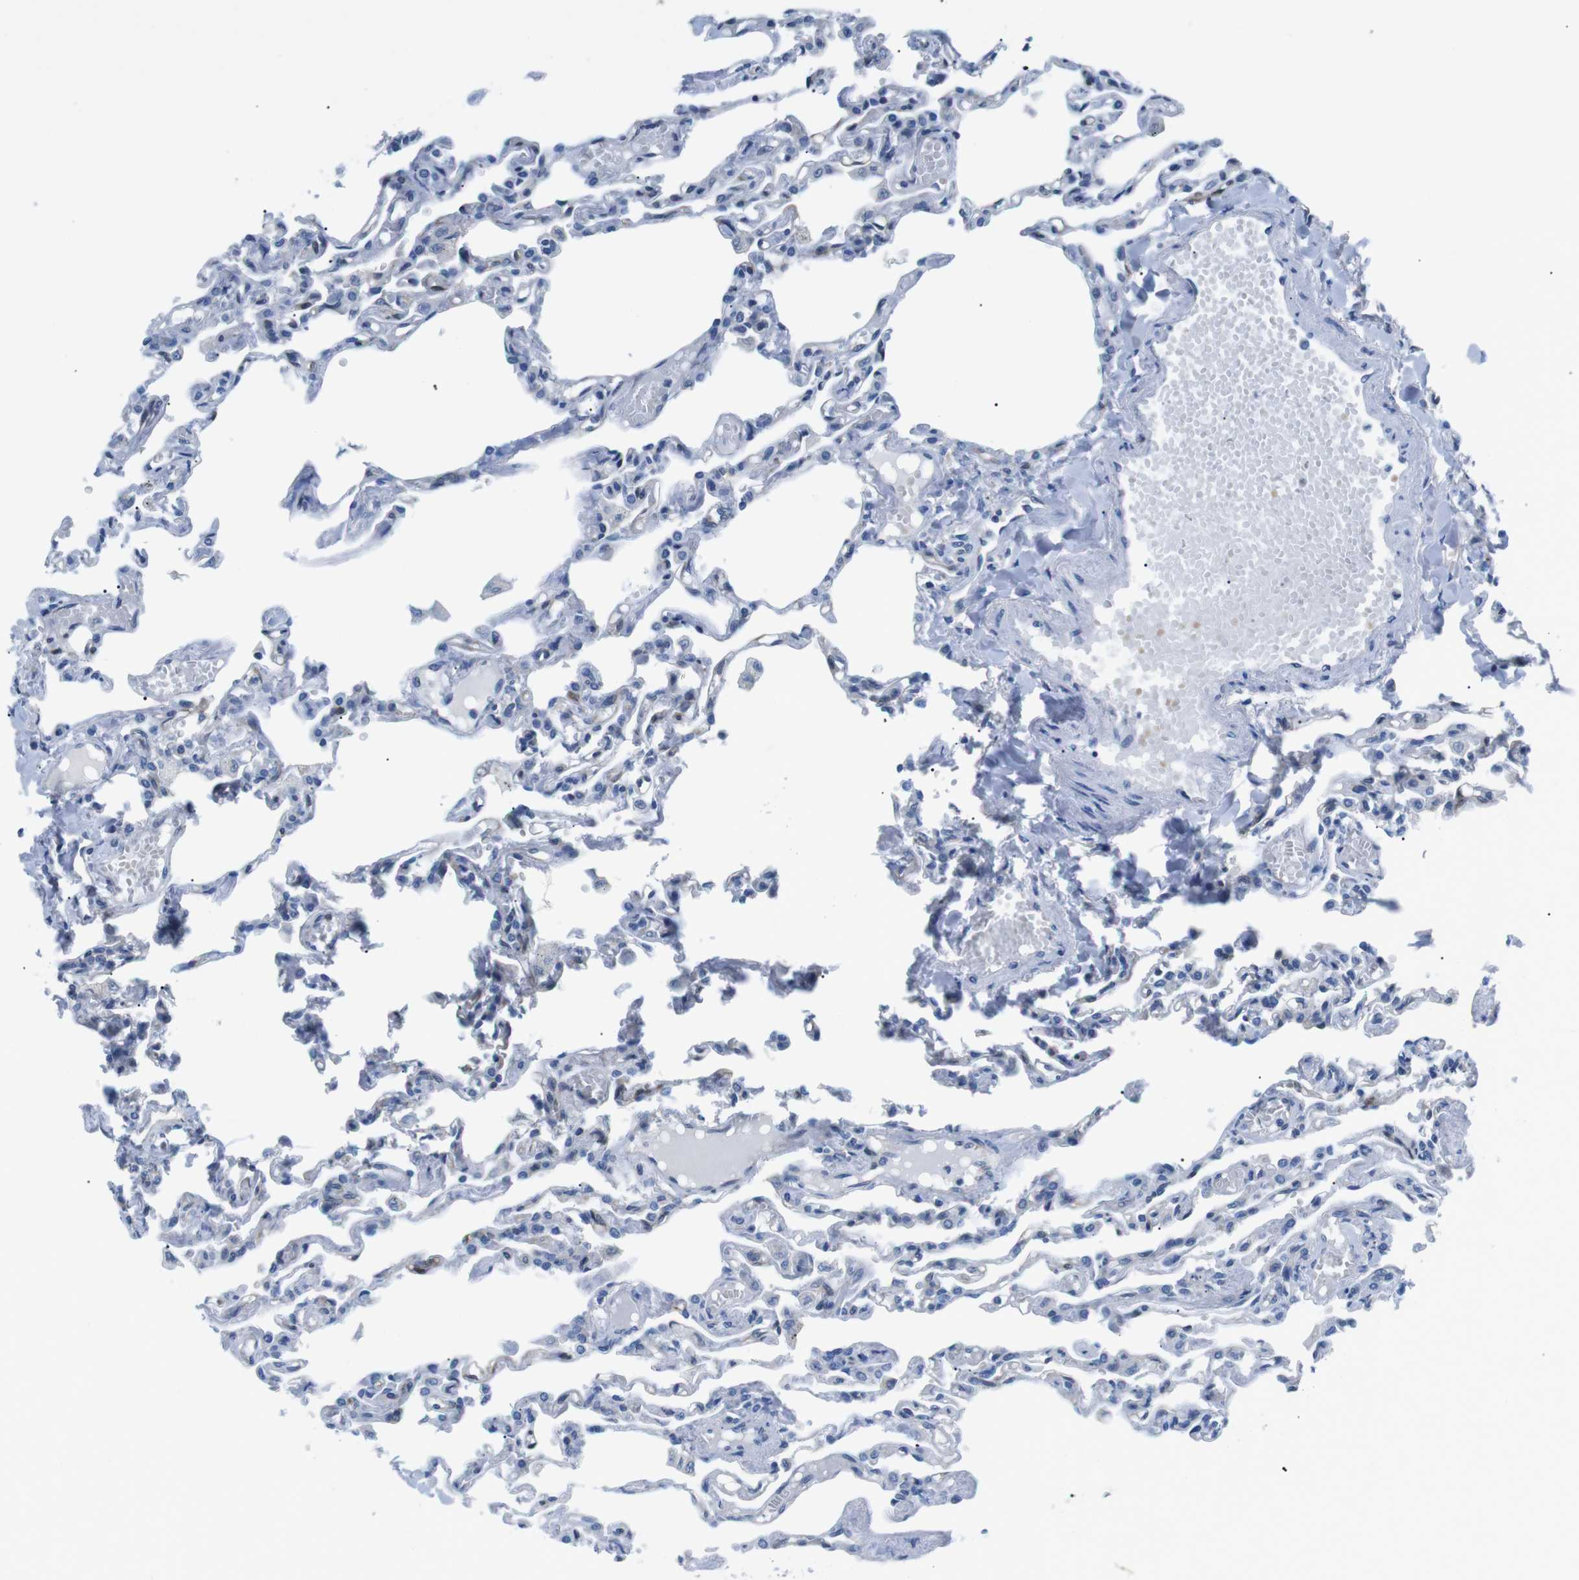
{"staining": {"intensity": "negative", "quantity": "none", "location": "none"}, "tissue": "lung", "cell_type": "Alveolar cells", "image_type": "normal", "snomed": [{"axis": "morphology", "description": "Normal tissue, NOS"}, {"axis": "topography", "description": "Lung"}], "caption": "DAB (3,3'-diaminobenzidine) immunohistochemical staining of benign lung reveals no significant expression in alveolar cells. Nuclei are stained in blue.", "gene": "PHLDA1", "patient": {"sex": "male", "age": 21}}